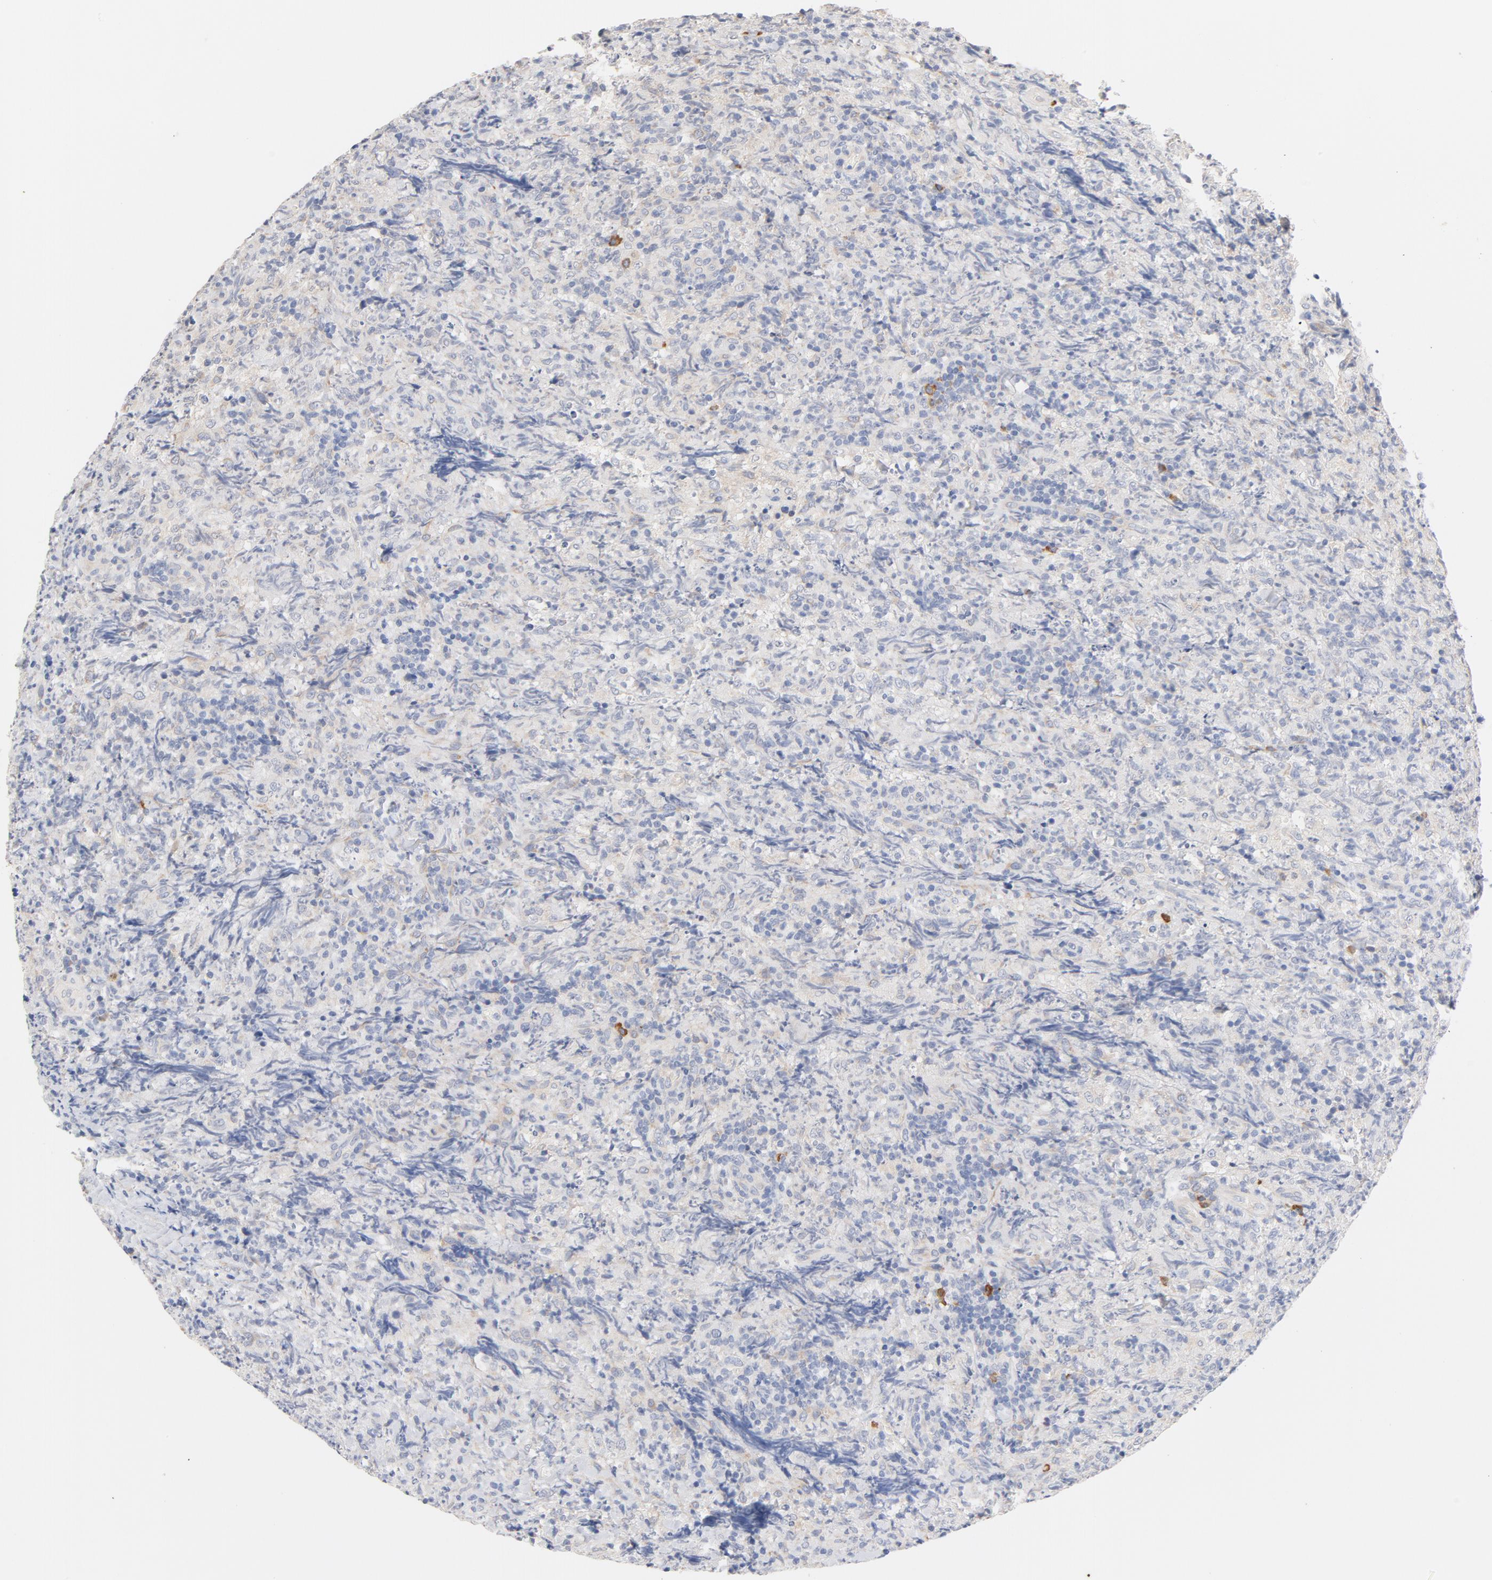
{"staining": {"intensity": "negative", "quantity": "none", "location": "none"}, "tissue": "lymphoma", "cell_type": "Tumor cells", "image_type": "cancer", "snomed": [{"axis": "morphology", "description": "Malignant lymphoma, non-Hodgkin's type, High grade"}, {"axis": "topography", "description": "Tonsil"}], "caption": "Tumor cells show no significant protein staining in malignant lymphoma, non-Hodgkin's type (high-grade).", "gene": "TLR4", "patient": {"sex": "female", "age": 36}}